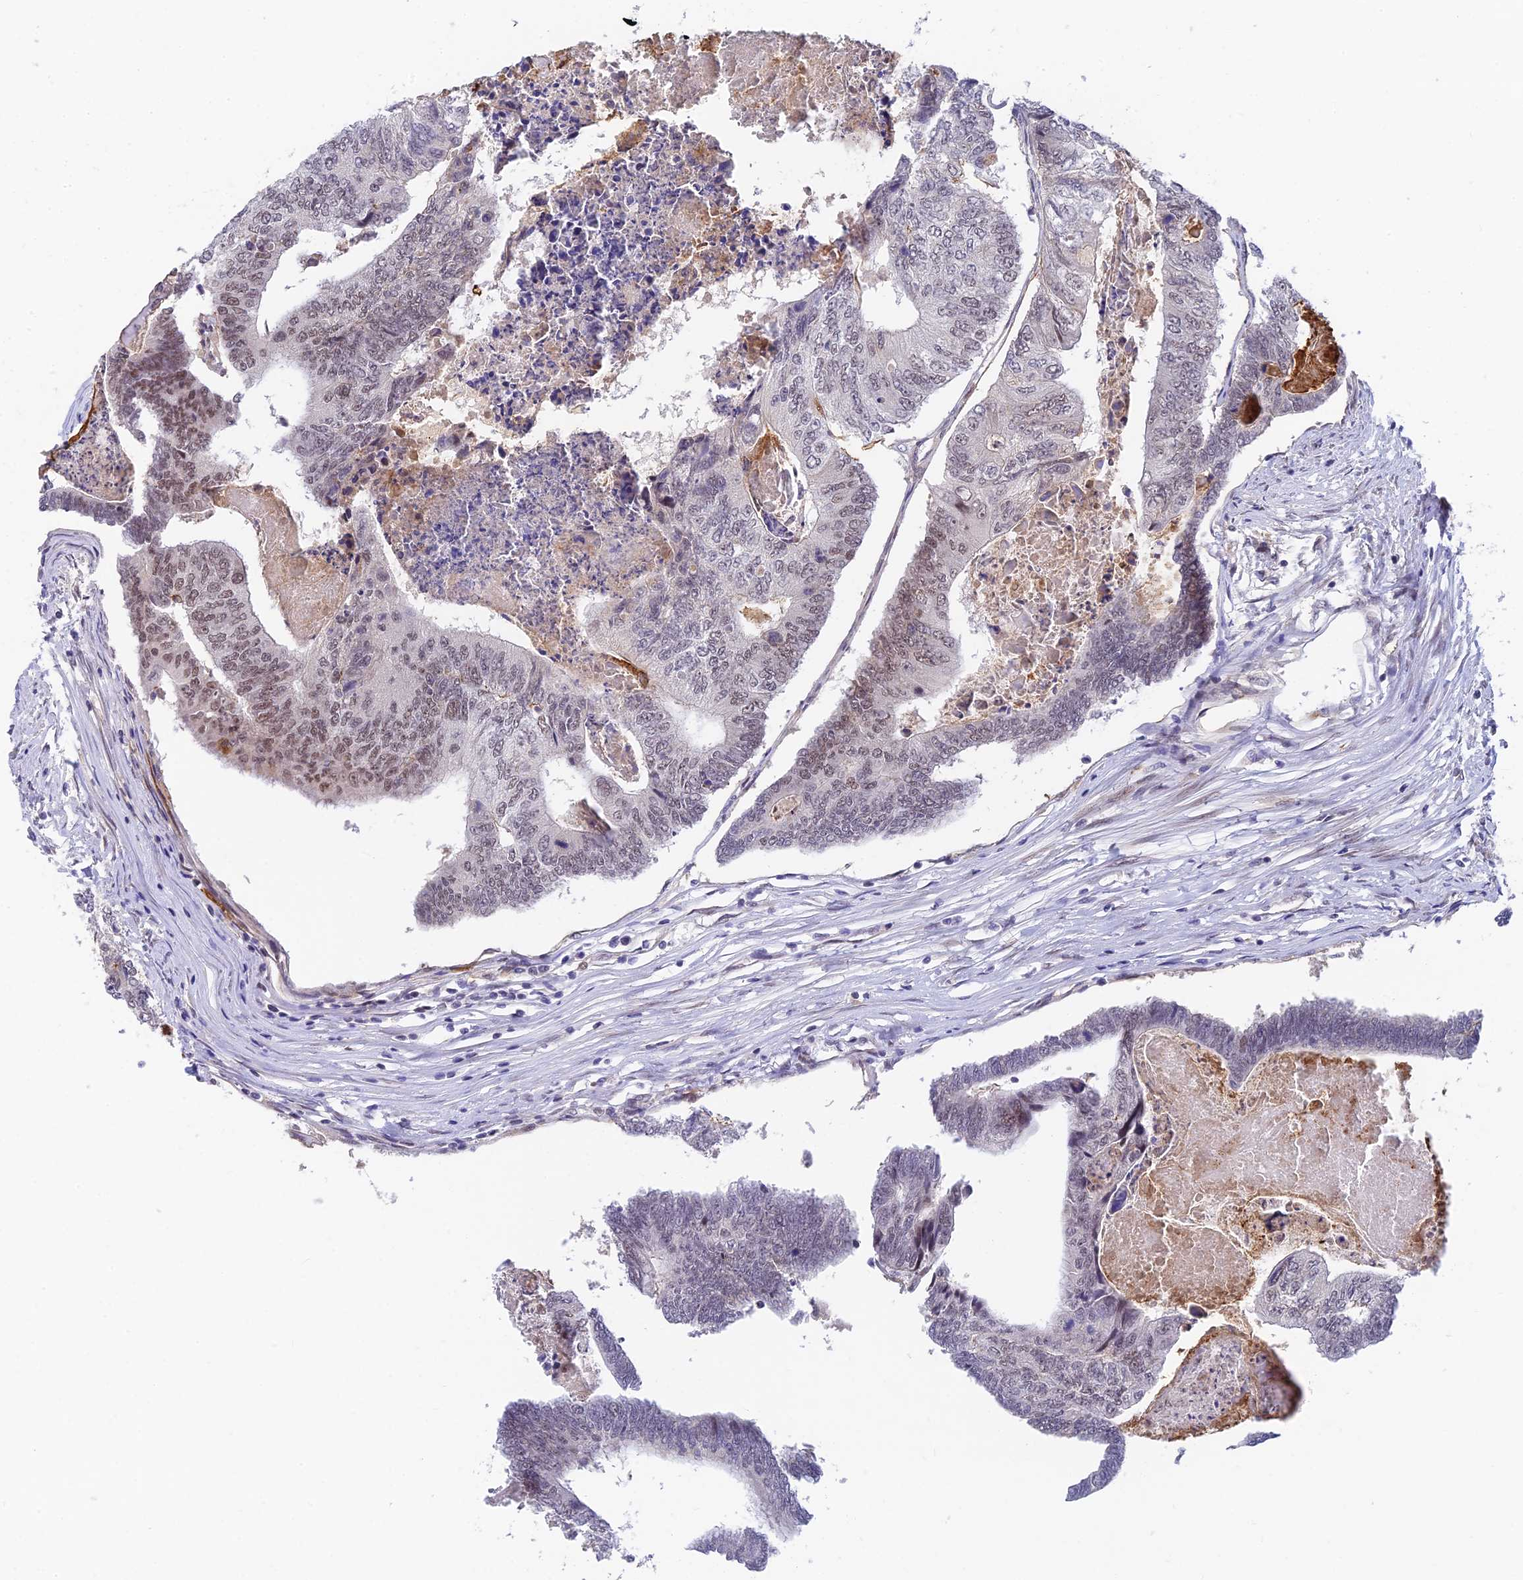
{"staining": {"intensity": "weak", "quantity": "25%-75%", "location": "nuclear"}, "tissue": "colorectal cancer", "cell_type": "Tumor cells", "image_type": "cancer", "snomed": [{"axis": "morphology", "description": "Adenocarcinoma, NOS"}, {"axis": "topography", "description": "Colon"}], "caption": "Brown immunohistochemical staining in human colorectal adenocarcinoma reveals weak nuclear expression in approximately 25%-75% of tumor cells.", "gene": "NSMCE1", "patient": {"sex": "female", "age": 67}}